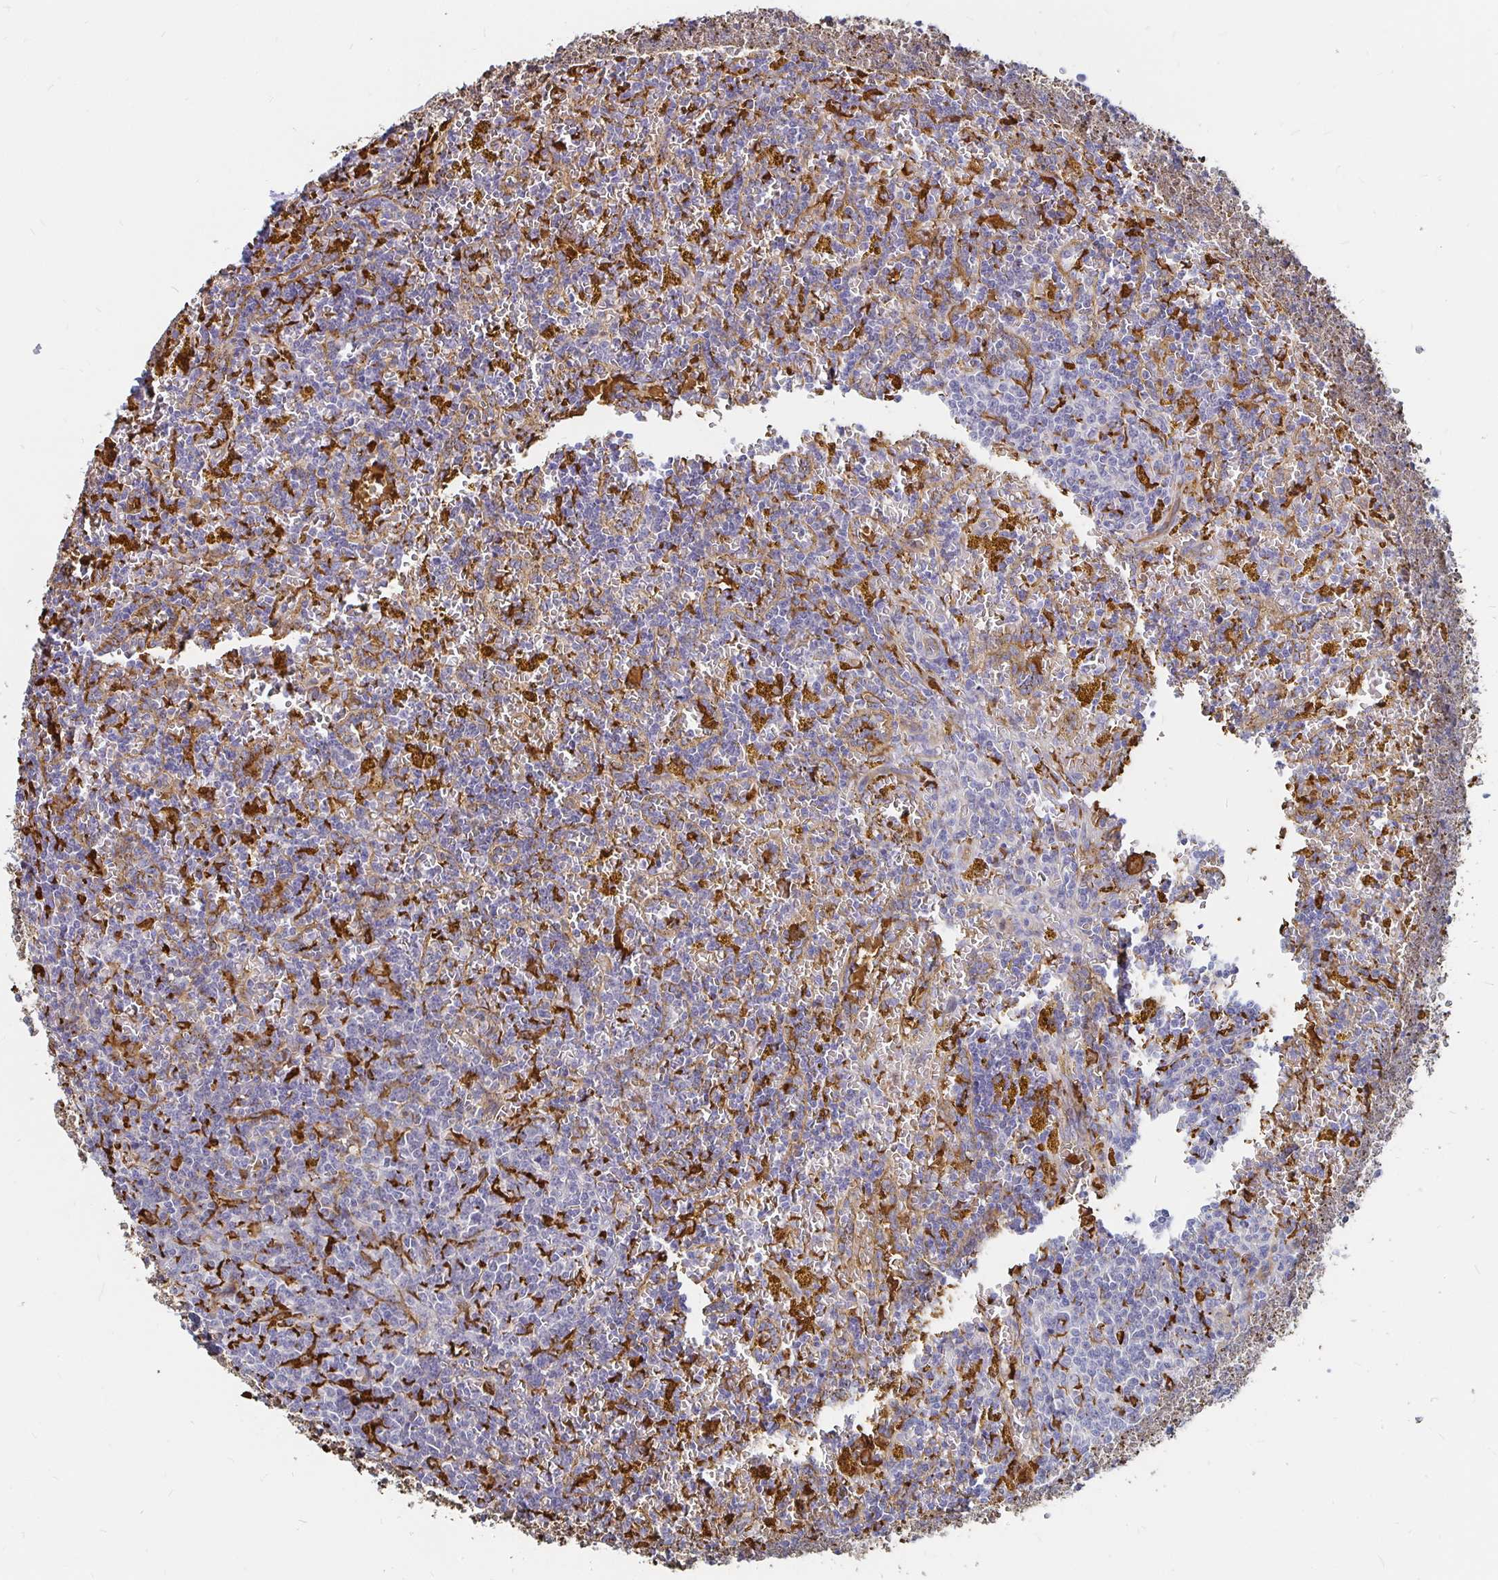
{"staining": {"intensity": "negative", "quantity": "none", "location": "none"}, "tissue": "lymphoma", "cell_type": "Tumor cells", "image_type": "cancer", "snomed": [{"axis": "morphology", "description": "Malignant lymphoma, non-Hodgkin's type, Low grade"}, {"axis": "topography", "description": "Spleen"}, {"axis": "topography", "description": "Lymph node"}], "caption": "The histopathology image displays no significant staining in tumor cells of malignant lymphoma, non-Hodgkin's type (low-grade).", "gene": "CCDC85A", "patient": {"sex": "female", "age": 66}}